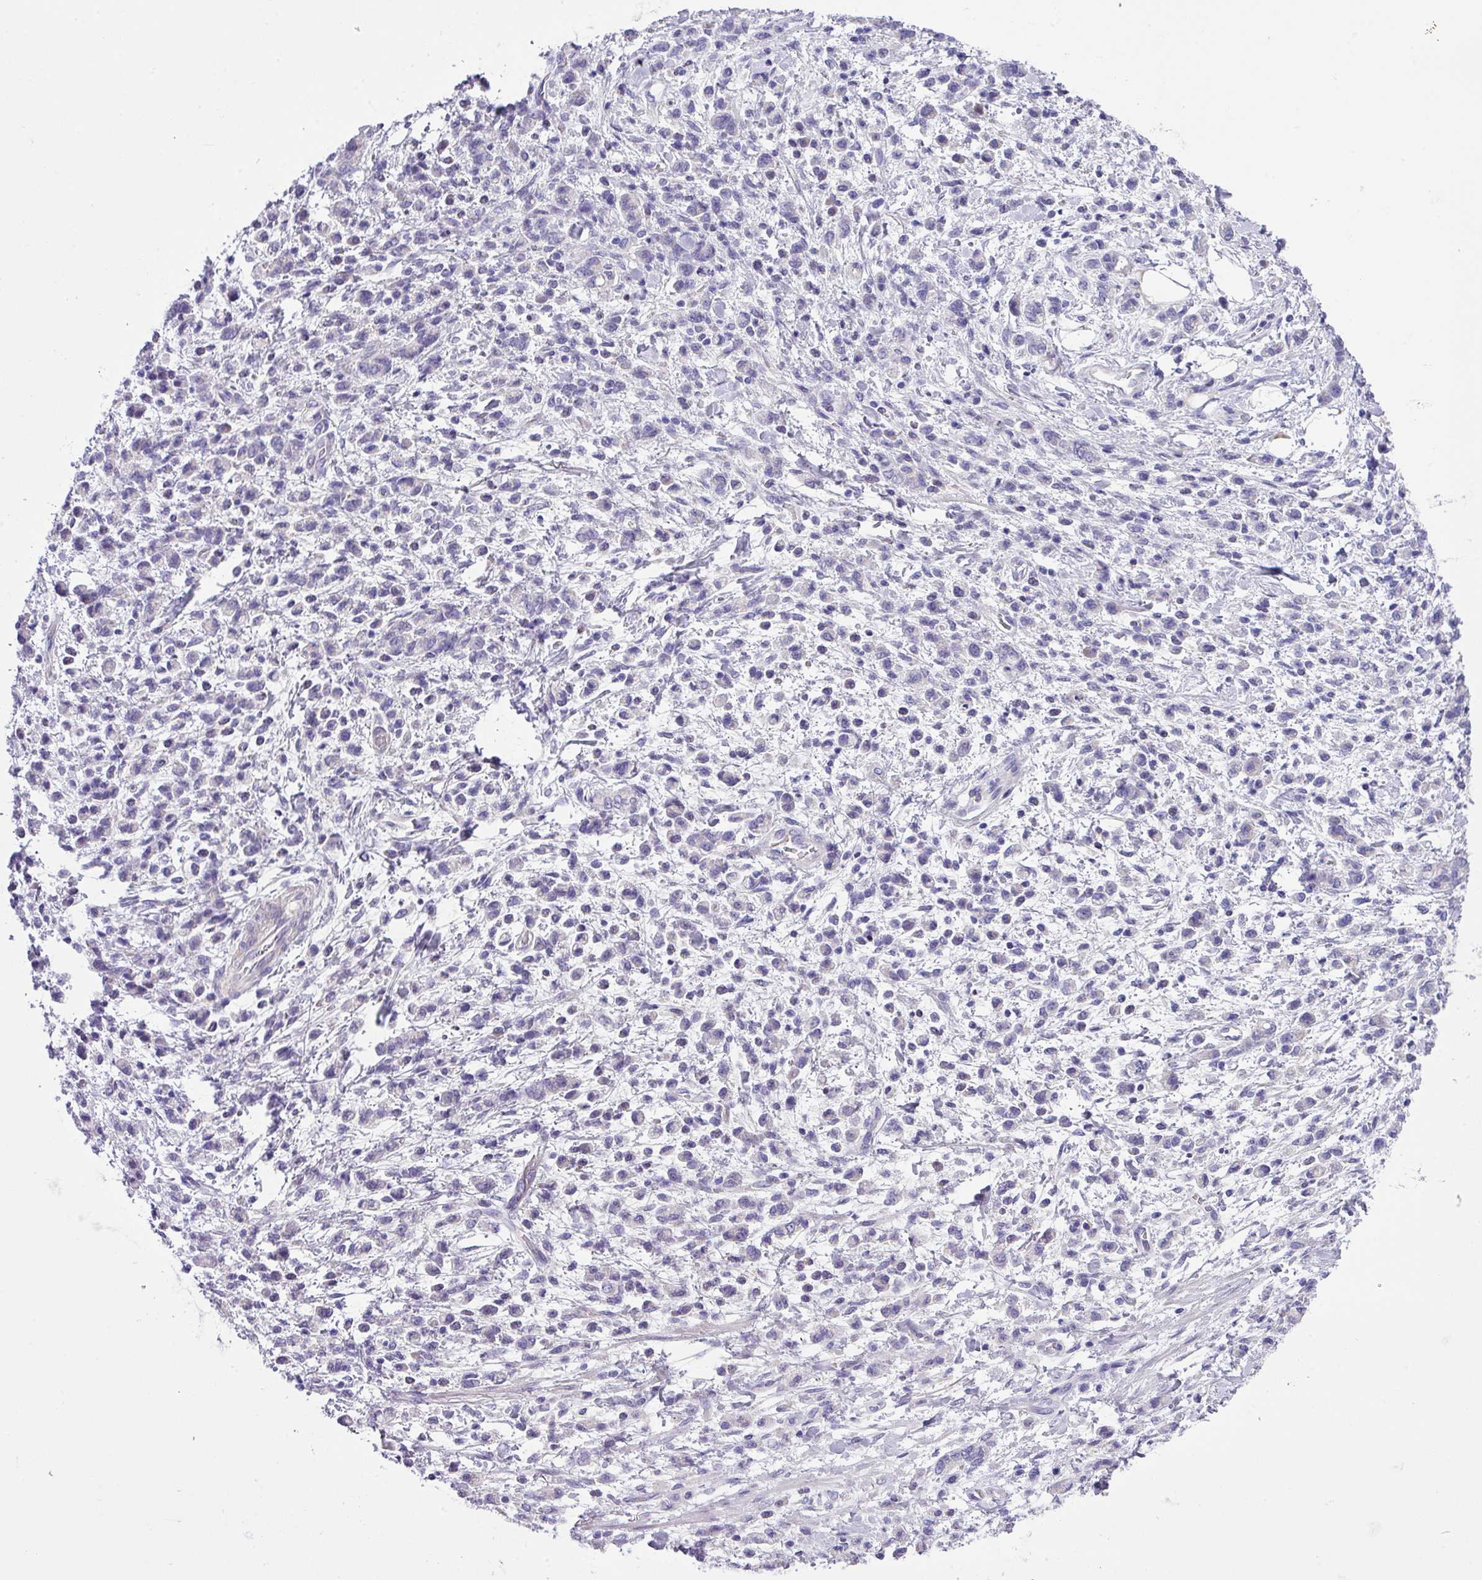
{"staining": {"intensity": "negative", "quantity": "none", "location": "none"}, "tissue": "stomach cancer", "cell_type": "Tumor cells", "image_type": "cancer", "snomed": [{"axis": "morphology", "description": "Adenocarcinoma, NOS"}, {"axis": "topography", "description": "Stomach"}], "caption": "An image of human adenocarcinoma (stomach) is negative for staining in tumor cells. The staining is performed using DAB (3,3'-diaminobenzidine) brown chromogen with nuclei counter-stained in using hematoxylin.", "gene": "DNAL1", "patient": {"sex": "male", "age": 77}}